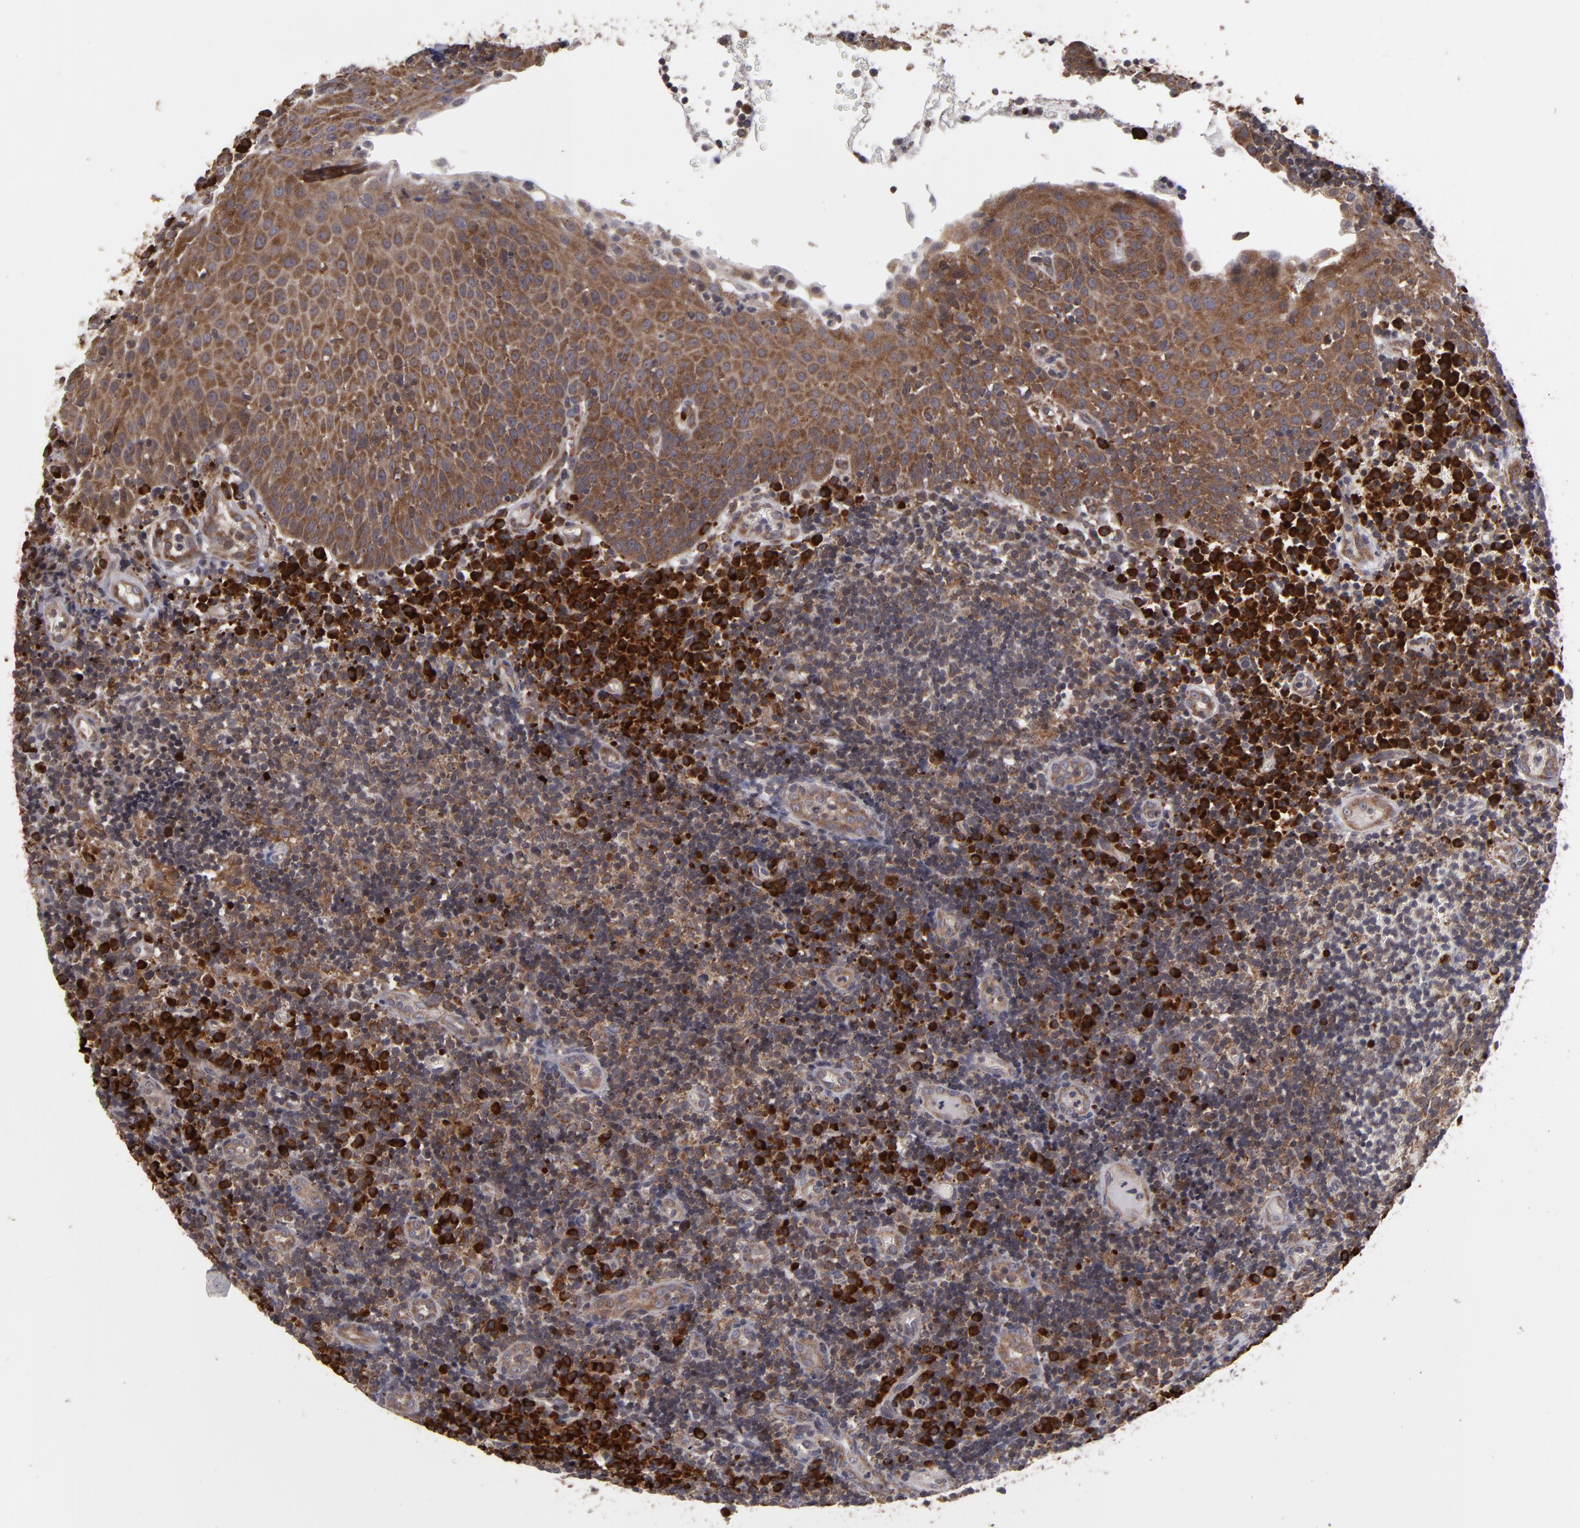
{"staining": {"intensity": "moderate", "quantity": ">75%", "location": "cytoplasmic/membranous"}, "tissue": "tonsil", "cell_type": "Germinal center cells", "image_type": "normal", "snomed": [{"axis": "morphology", "description": "Normal tissue, NOS"}, {"axis": "topography", "description": "Tonsil"}], "caption": "Immunohistochemistry (DAB (3,3'-diaminobenzidine)) staining of benign human tonsil exhibits moderate cytoplasmic/membranous protein expression in approximately >75% of germinal center cells. (brown staining indicates protein expression, while blue staining denotes nuclei).", "gene": "SND1", "patient": {"sex": "female", "age": 40}}